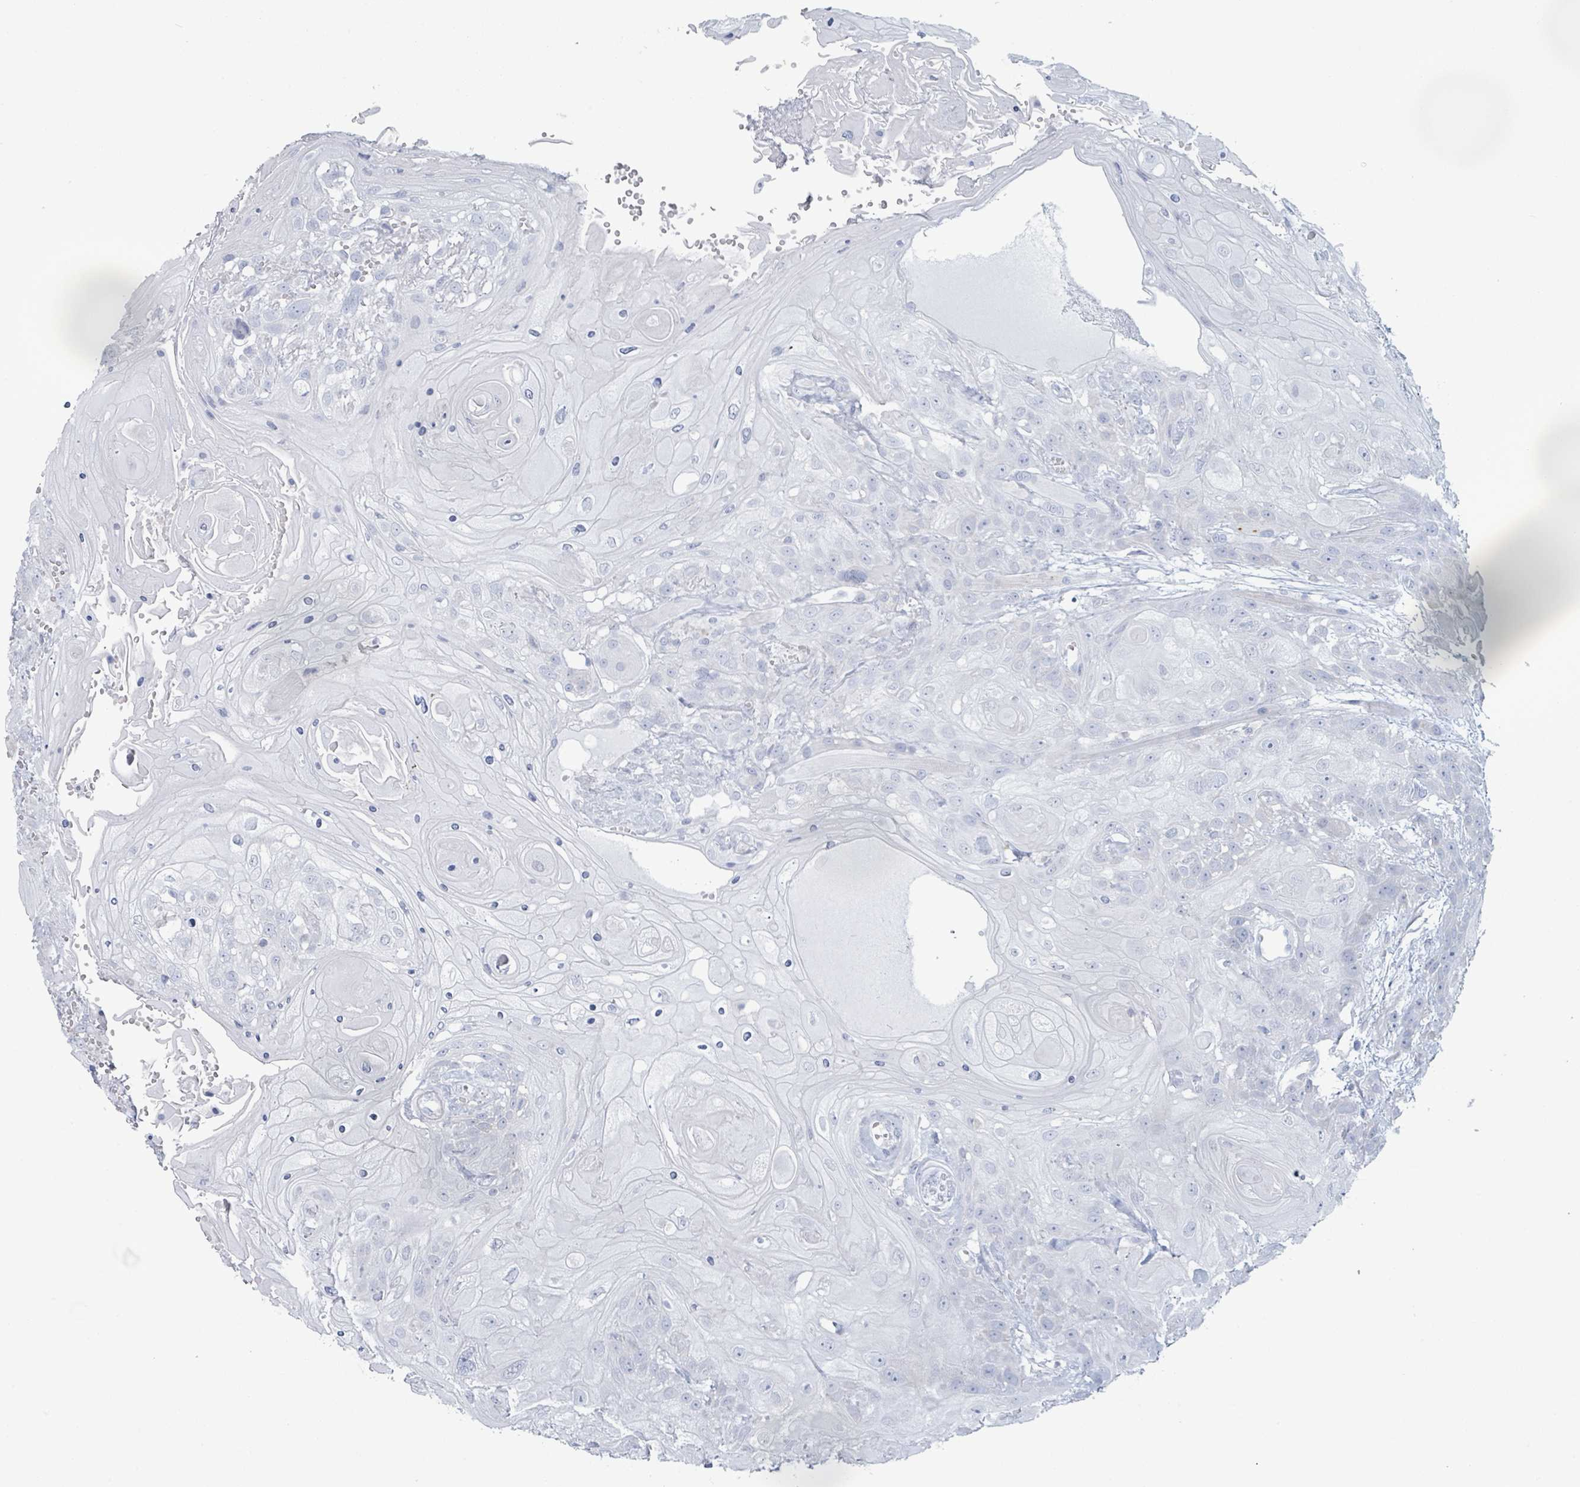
{"staining": {"intensity": "negative", "quantity": "none", "location": "none"}, "tissue": "head and neck cancer", "cell_type": "Tumor cells", "image_type": "cancer", "snomed": [{"axis": "morphology", "description": "Squamous cell carcinoma, NOS"}, {"axis": "topography", "description": "Head-Neck"}], "caption": "This is a histopathology image of immunohistochemistry staining of squamous cell carcinoma (head and neck), which shows no expression in tumor cells.", "gene": "PGA3", "patient": {"sex": "female", "age": 43}}